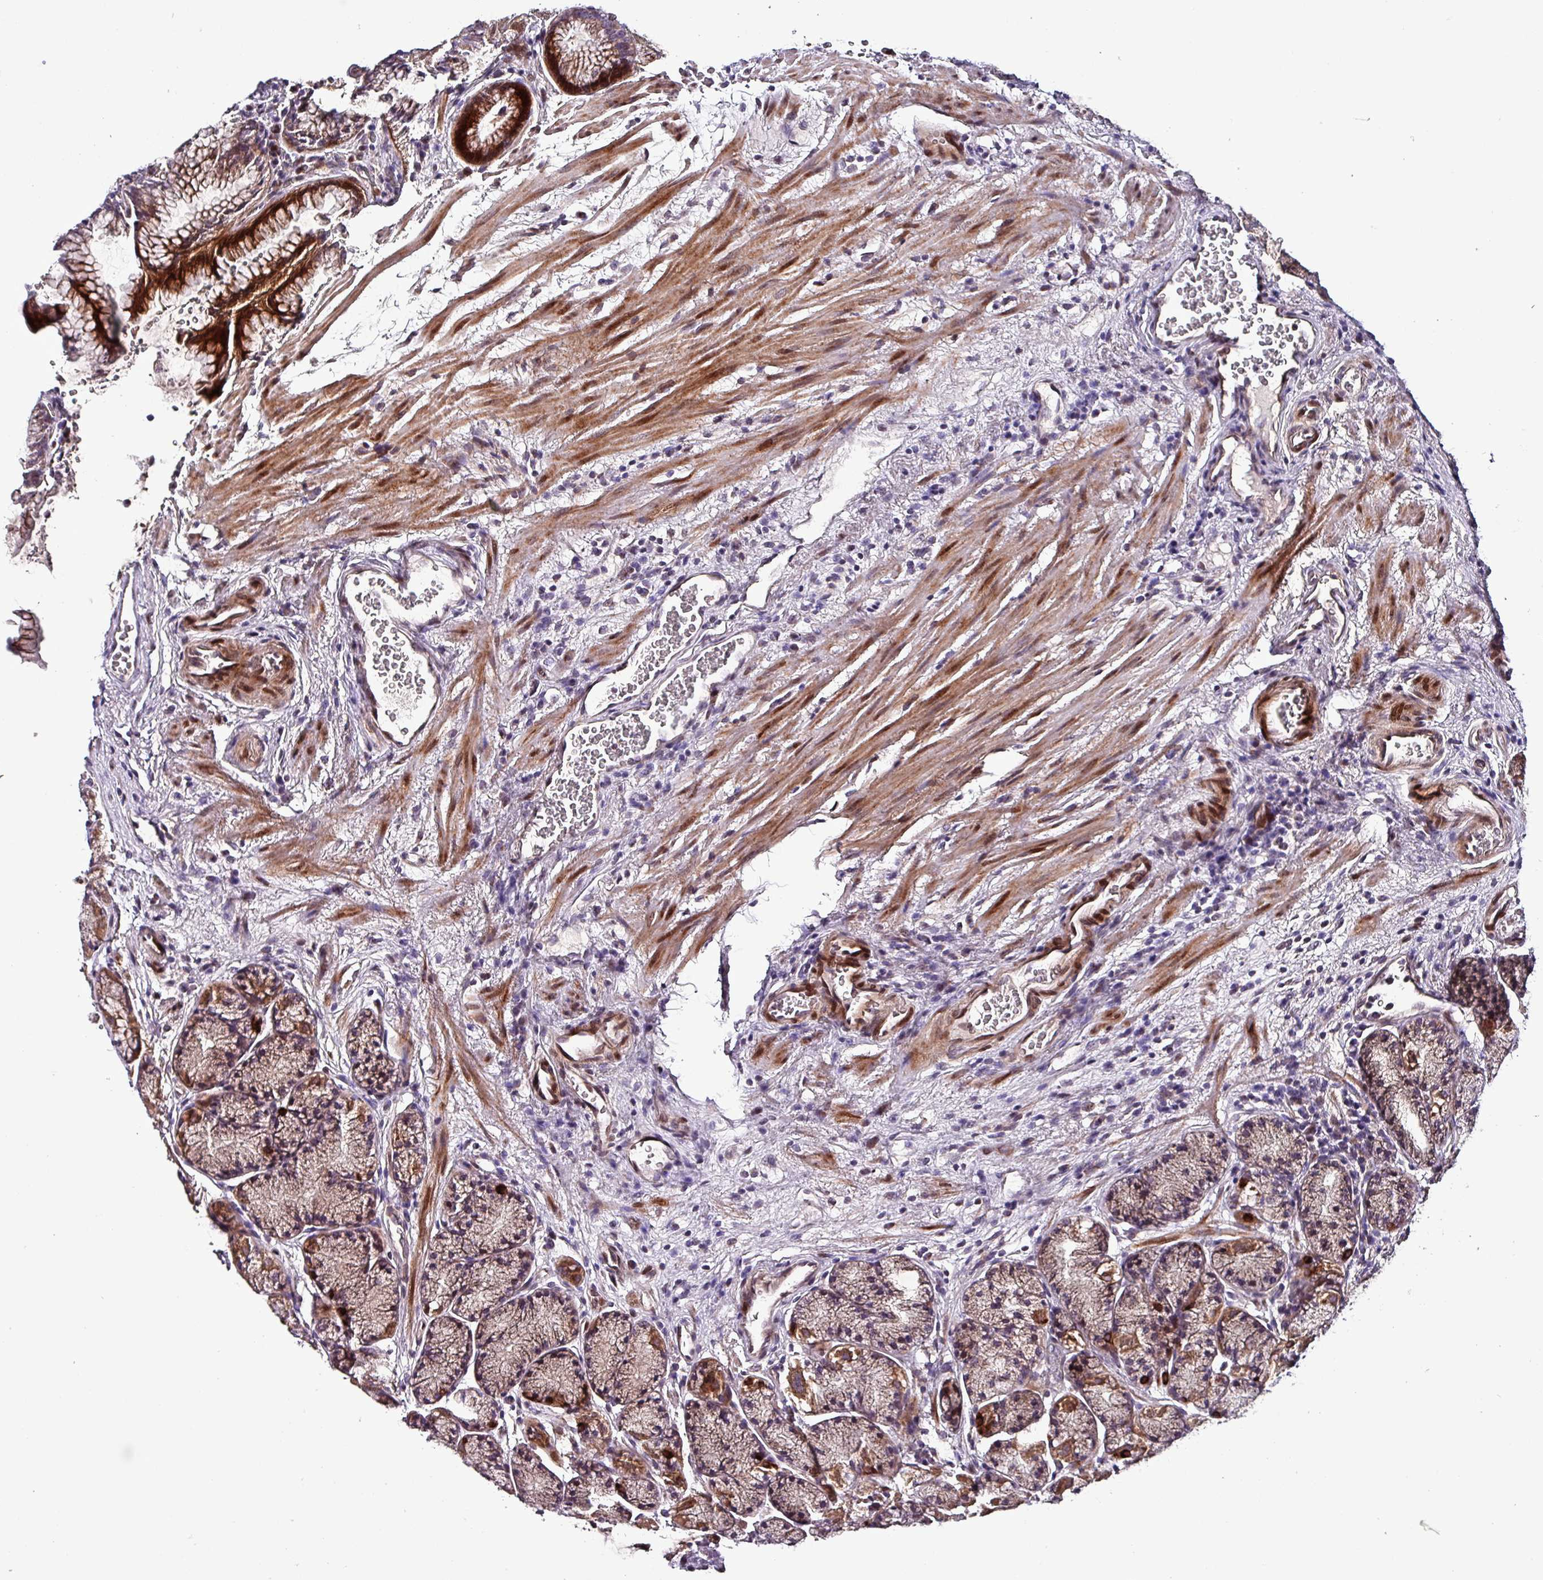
{"staining": {"intensity": "strong", "quantity": "25%-75%", "location": "cytoplasmic/membranous,nuclear"}, "tissue": "stomach", "cell_type": "Glandular cells", "image_type": "normal", "snomed": [{"axis": "morphology", "description": "Normal tissue, NOS"}, {"axis": "topography", "description": "Stomach"}], "caption": "IHC staining of normal stomach, which shows high levels of strong cytoplasmic/membranous,nuclear expression in about 25%-75% of glandular cells indicating strong cytoplasmic/membranous,nuclear protein expression. The staining was performed using DAB (3,3'-diaminobenzidine) (brown) for protein detection and nuclei were counterstained in hematoxylin (blue).", "gene": "GRAPL", "patient": {"sex": "male", "age": 63}}